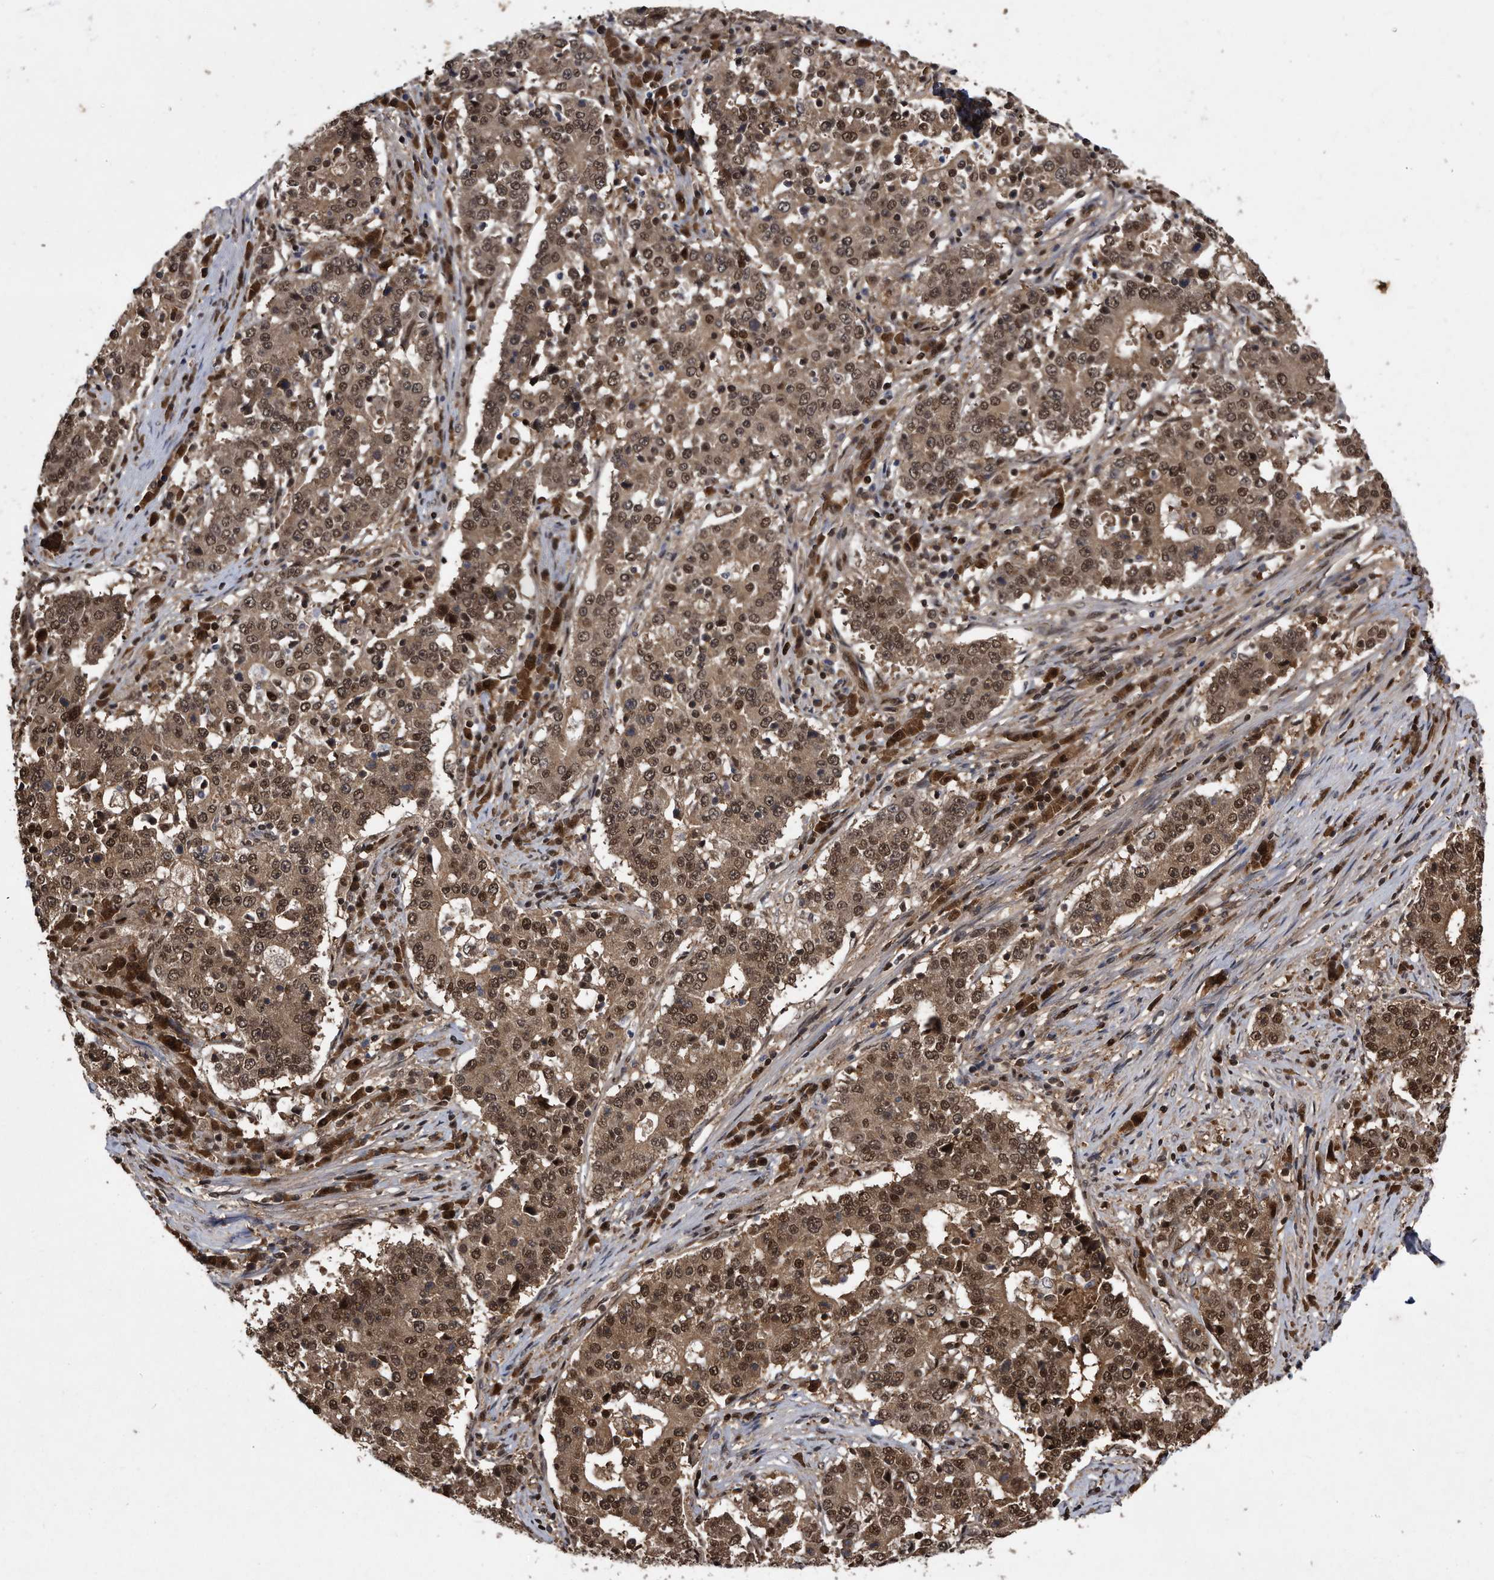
{"staining": {"intensity": "moderate", "quantity": ">75%", "location": "cytoplasmic/membranous,nuclear"}, "tissue": "stomach cancer", "cell_type": "Tumor cells", "image_type": "cancer", "snomed": [{"axis": "morphology", "description": "Adenocarcinoma, NOS"}, {"axis": "topography", "description": "Stomach"}], "caption": "IHC of human adenocarcinoma (stomach) demonstrates medium levels of moderate cytoplasmic/membranous and nuclear positivity in approximately >75% of tumor cells.", "gene": "RAD23B", "patient": {"sex": "male", "age": 59}}